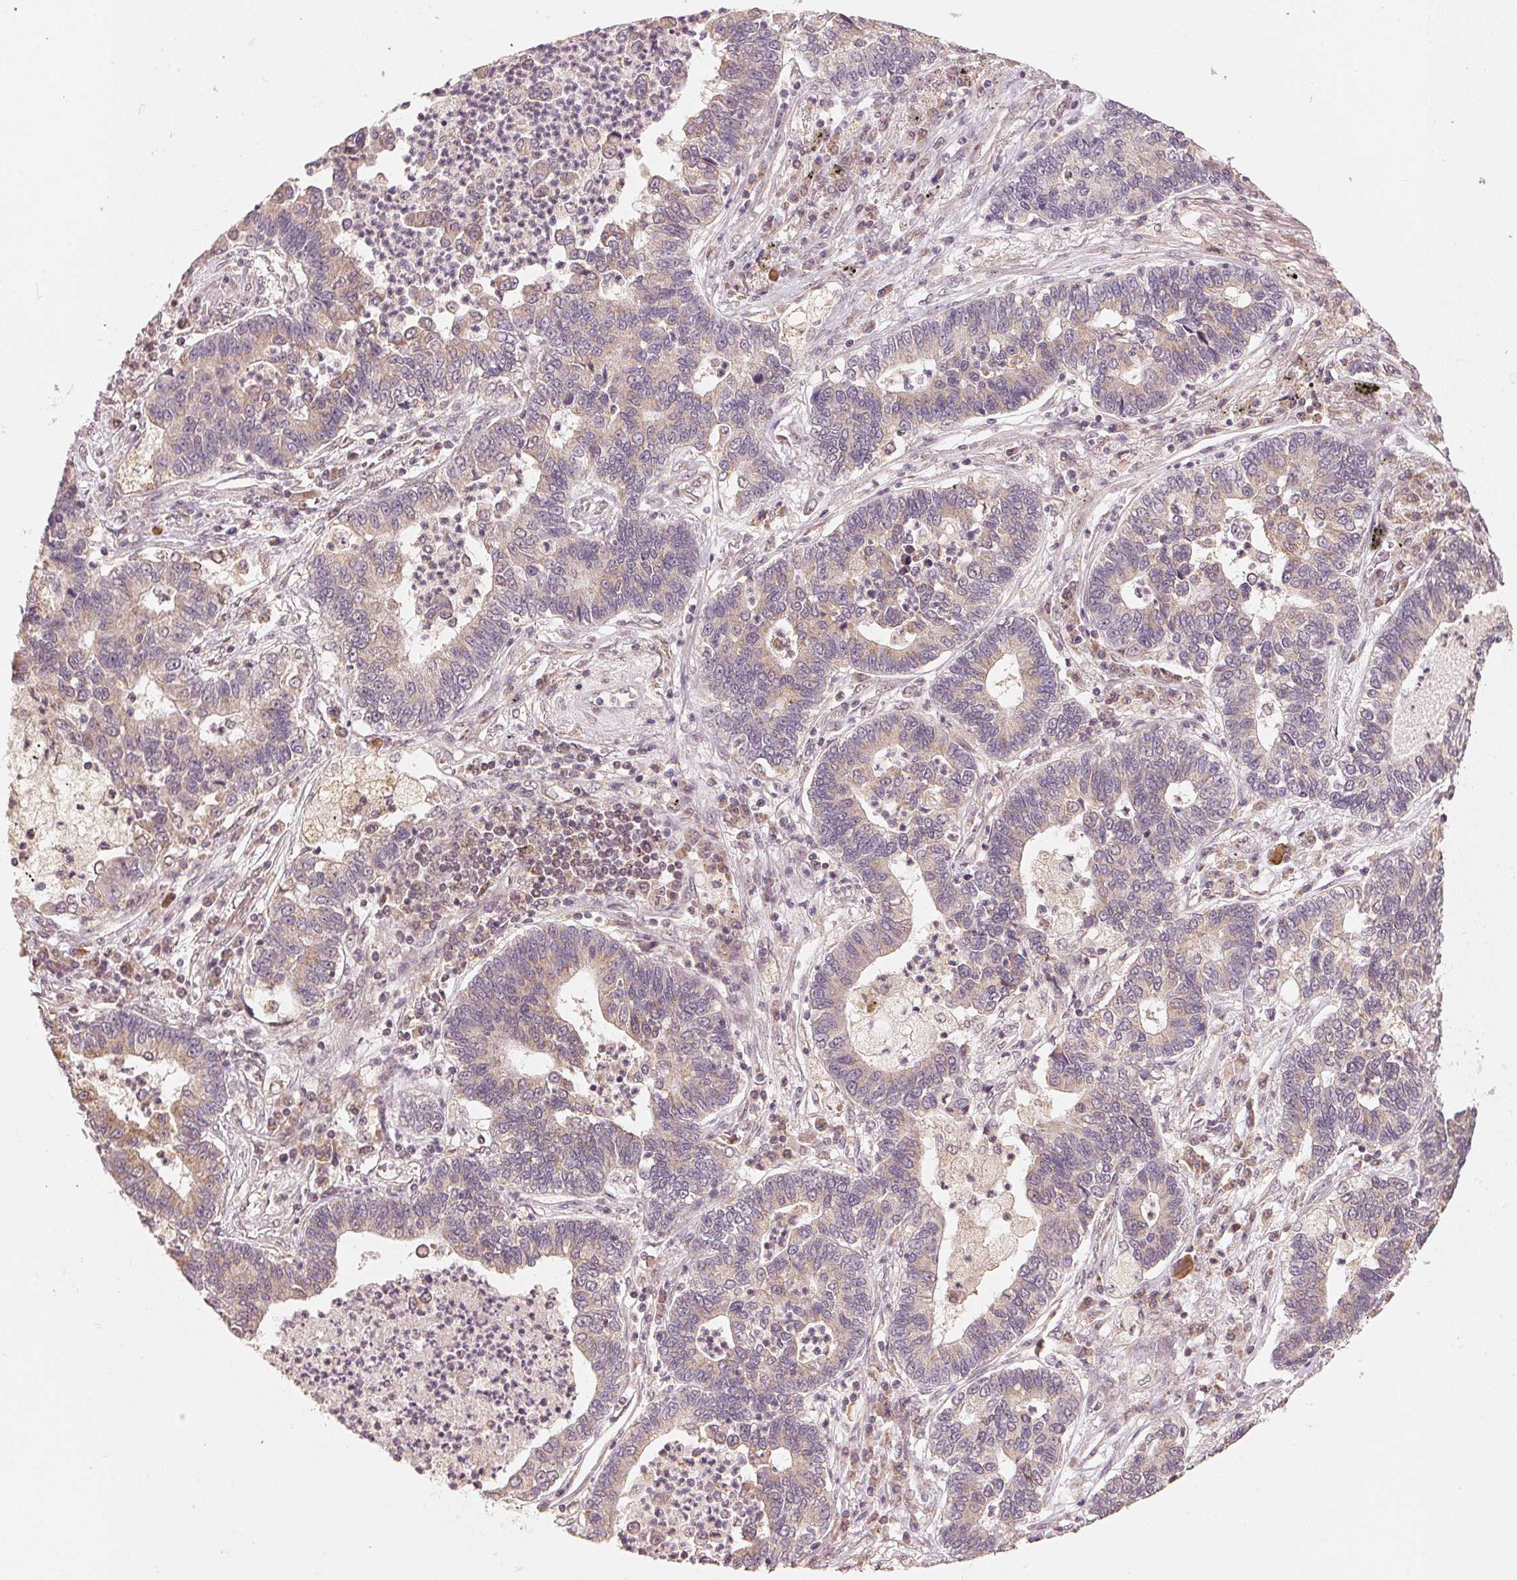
{"staining": {"intensity": "weak", "quantity": "<25%", "location": "cytoplasmic/membranous"}, "tissue": "lung cancer", "cell_type": "Tumor cells", "image_type": "cancer", "snomed": [{"axis": "morphology", "description": "Adenocarcinoma, NOS"}, {"axis": "topography", "description": "Lung"}], "caption": "IHC of human adenocarcinoma (lung) reveals no staining in tumor cells.", "gene": "C2orf73", "patient": {"sex": "female", "age": 57}}